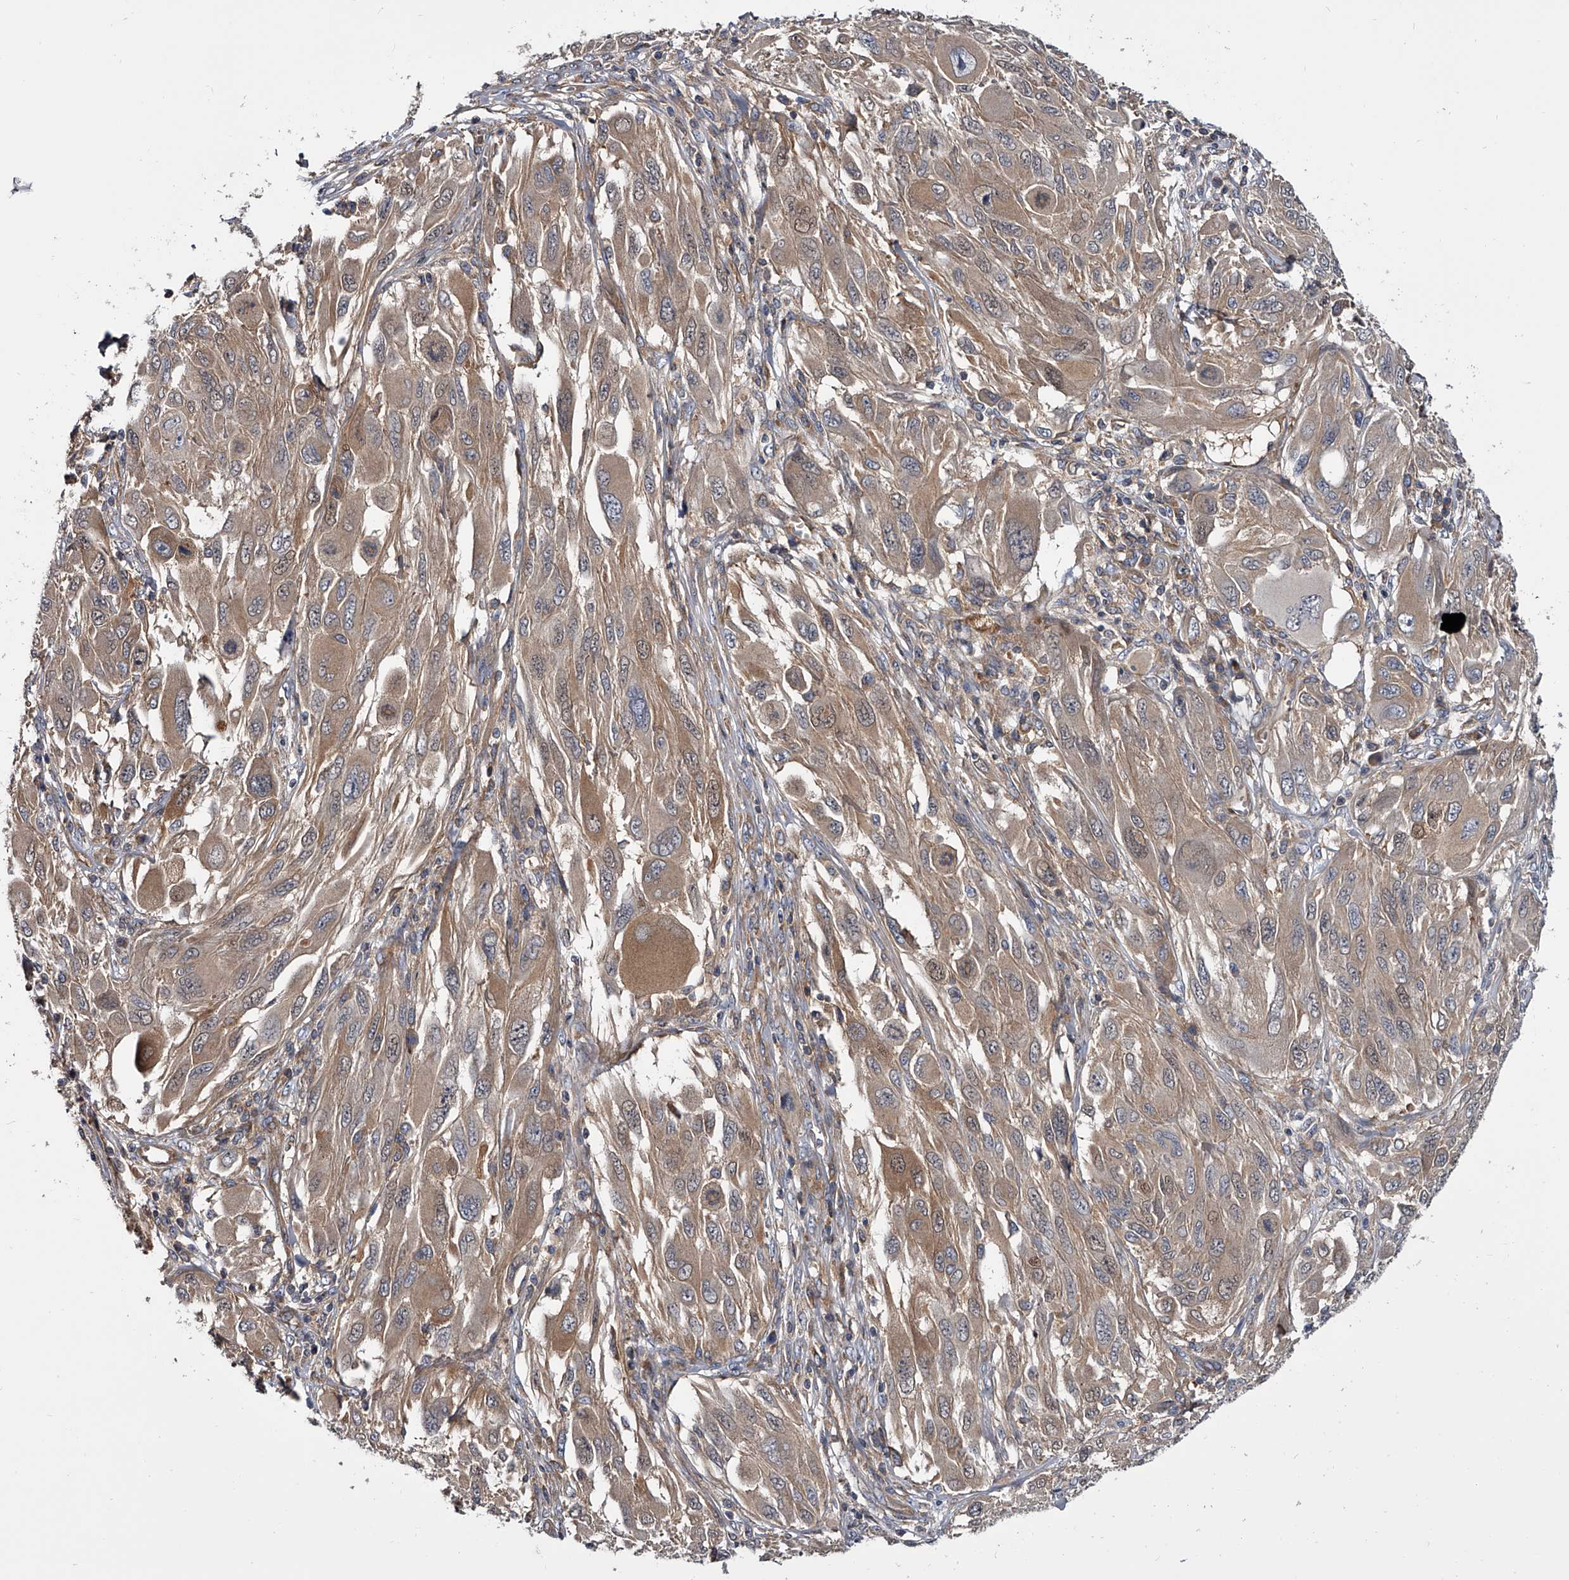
{"staining": {"intensity": "weak", "quantity": "25%-75%", "location": "cytoplasmic/membranous"}, "tissue": "melanoma", "cell_type": "Tumor cells", "image_type": "cancer", "snomed": [{"axis": "morphology", "description": "Malignant melanoma, NOS"}, {"axis": "topography", "description": "Skin"}], "caption": "A histopathology image showing weak cytoplasmic/membranous positivity in approximately 25%-75% of tumor cells in melanoma, as visualized by brown immunohistochemical staining.", "gene": "GAPVD1", "patient": {"sex": "female", "age": 91}}